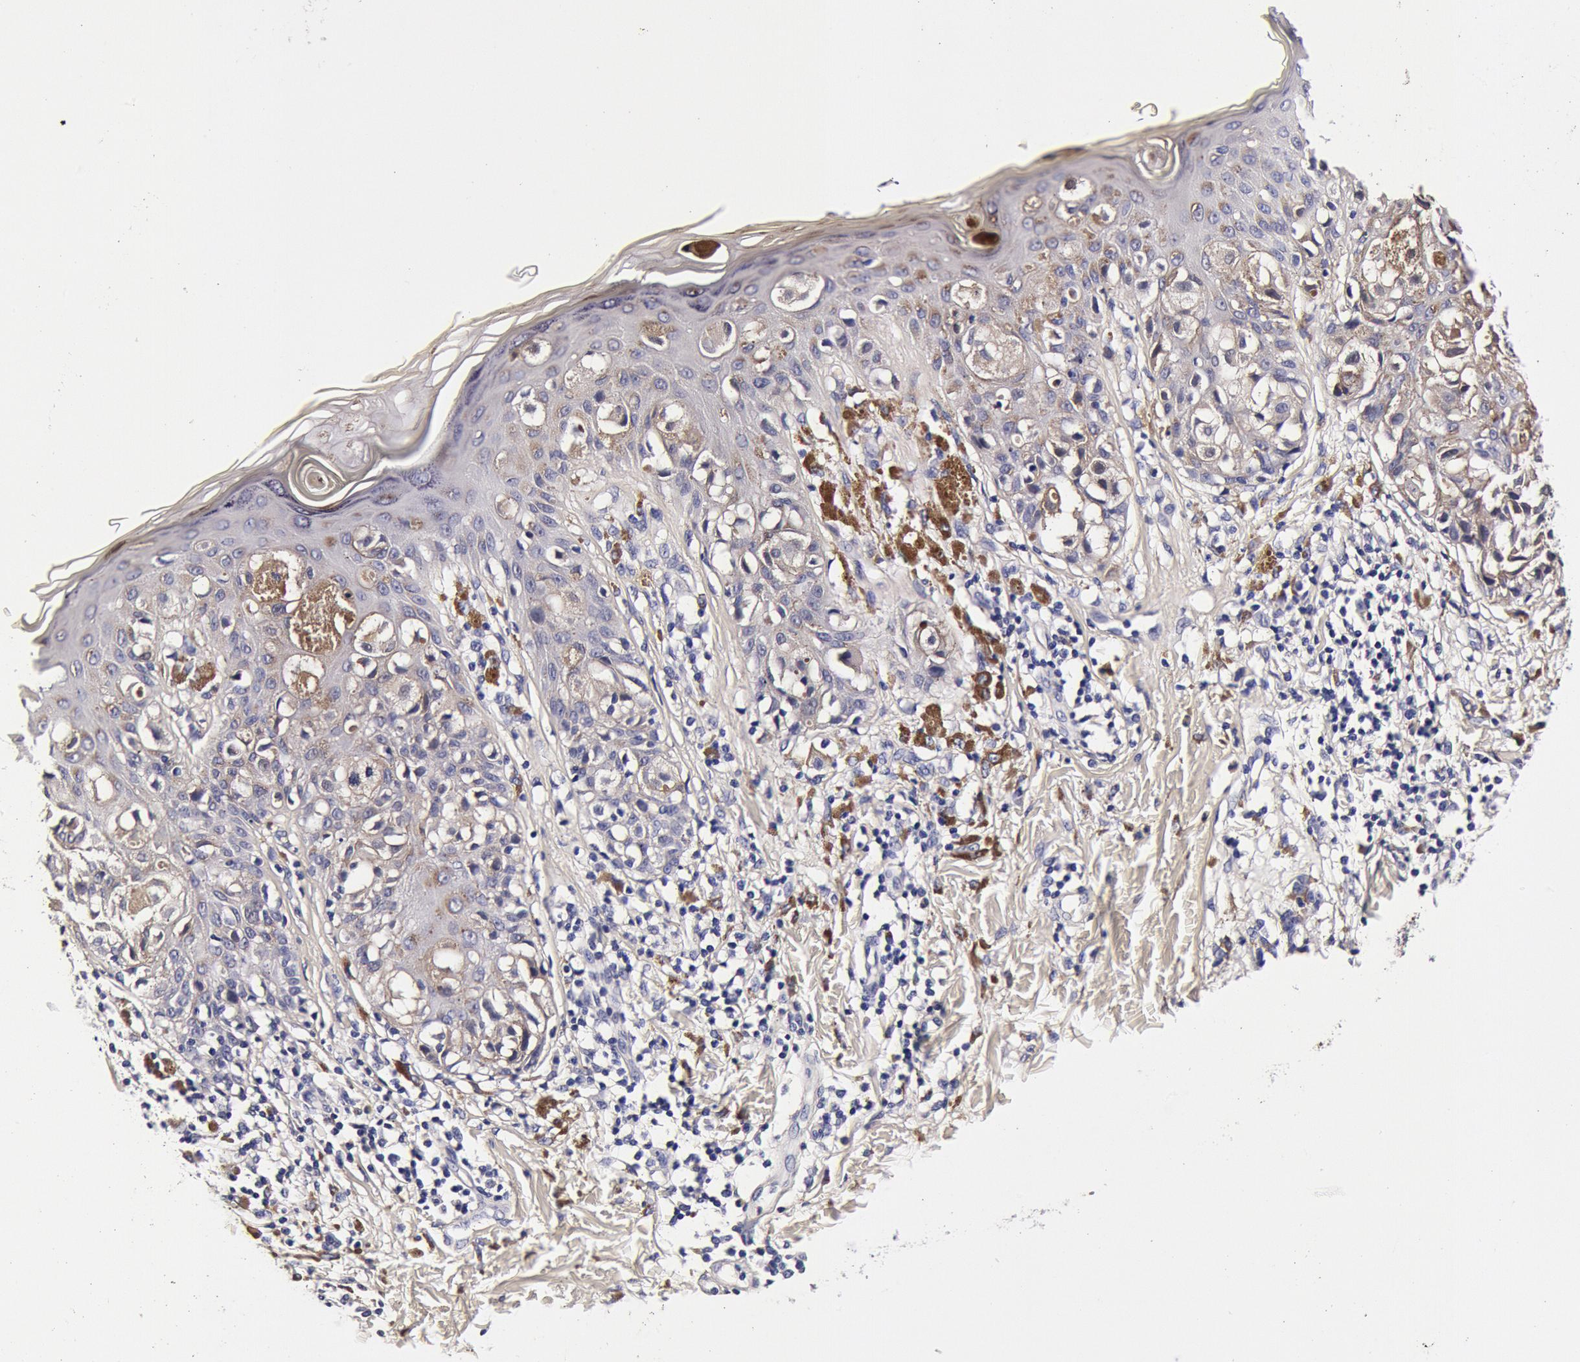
{"staining": {"intensity": "negative", "quantity": "none", "location": "none"}, "tissue": "melanoma", "cell_type": "Tumor cells", "image_type": "cancer", "snomed": [{"axis": "morphology", "description": "Malignant melanoma, NOS"}, {"axis": "topography", "description": "Skin"}], "caption": "Immunohistochemical staining of human melanoma reveals no significant positivity in tumor cells.", "gene": "CCDC22", "patient": {"sex": "female", "age": 55}}